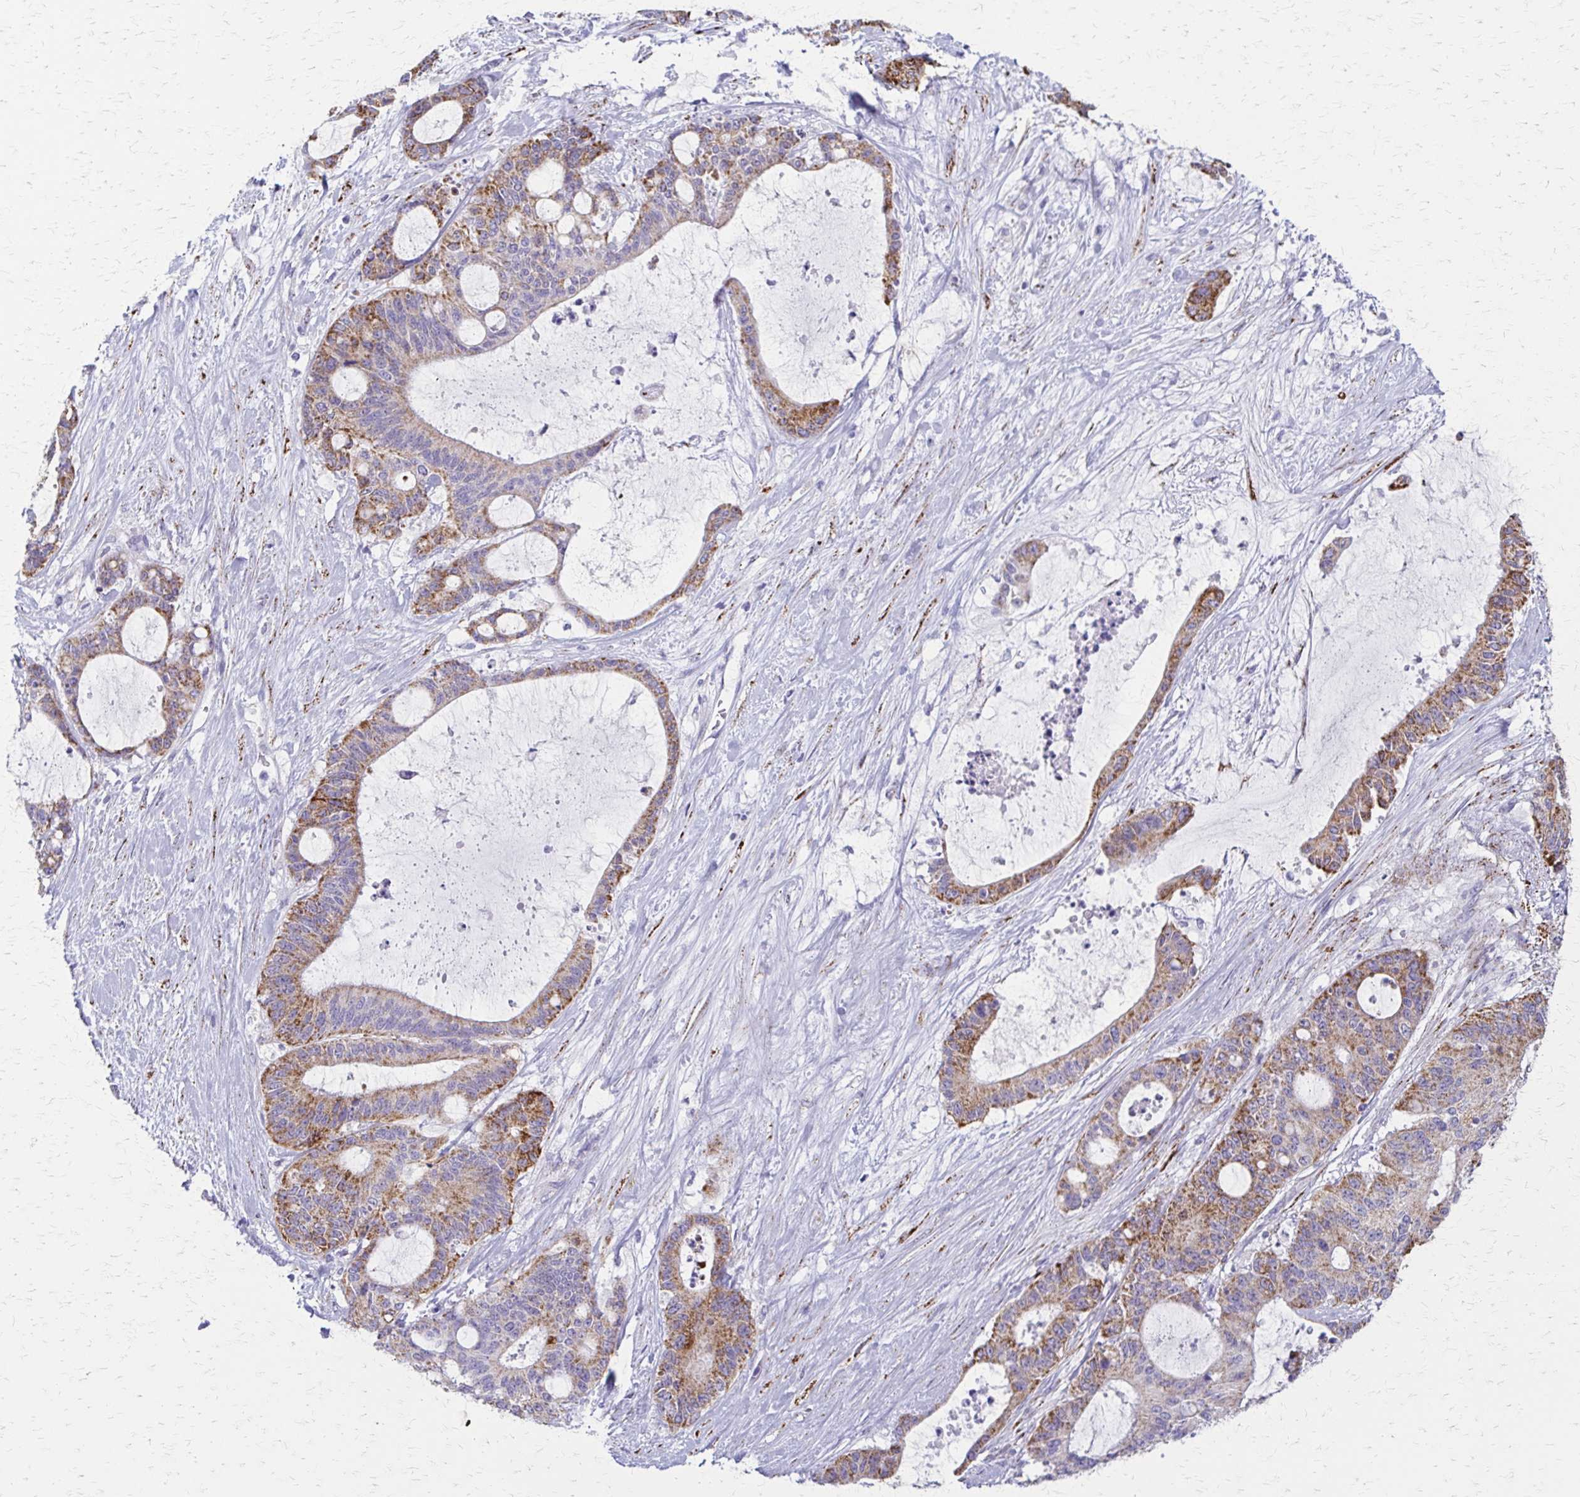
{"staining": {"intensity": "moderate", "quantity": ">75%", "location": "cytoplasmic/membranous"}, "tissue": "liver cancer", "cell_type": "Tumor cells", "image_type": "cancer", "snomed": [{"axis": "morphology", "description": "Normal tissue, NOS"}, {"axis": "morphology", "description": "Cholangiocarcinoma"}, {"axis": "topography", "description": "Liver"}, {"axis": "topography", "description": "Peripheral nerve tissue"}], "caption": "Human liver cancer stained with a protein marker reveals moderate staining in tumor cells.", "gene": "ZSCAN5B", "patient": {"sex": "female", "age": 73}}